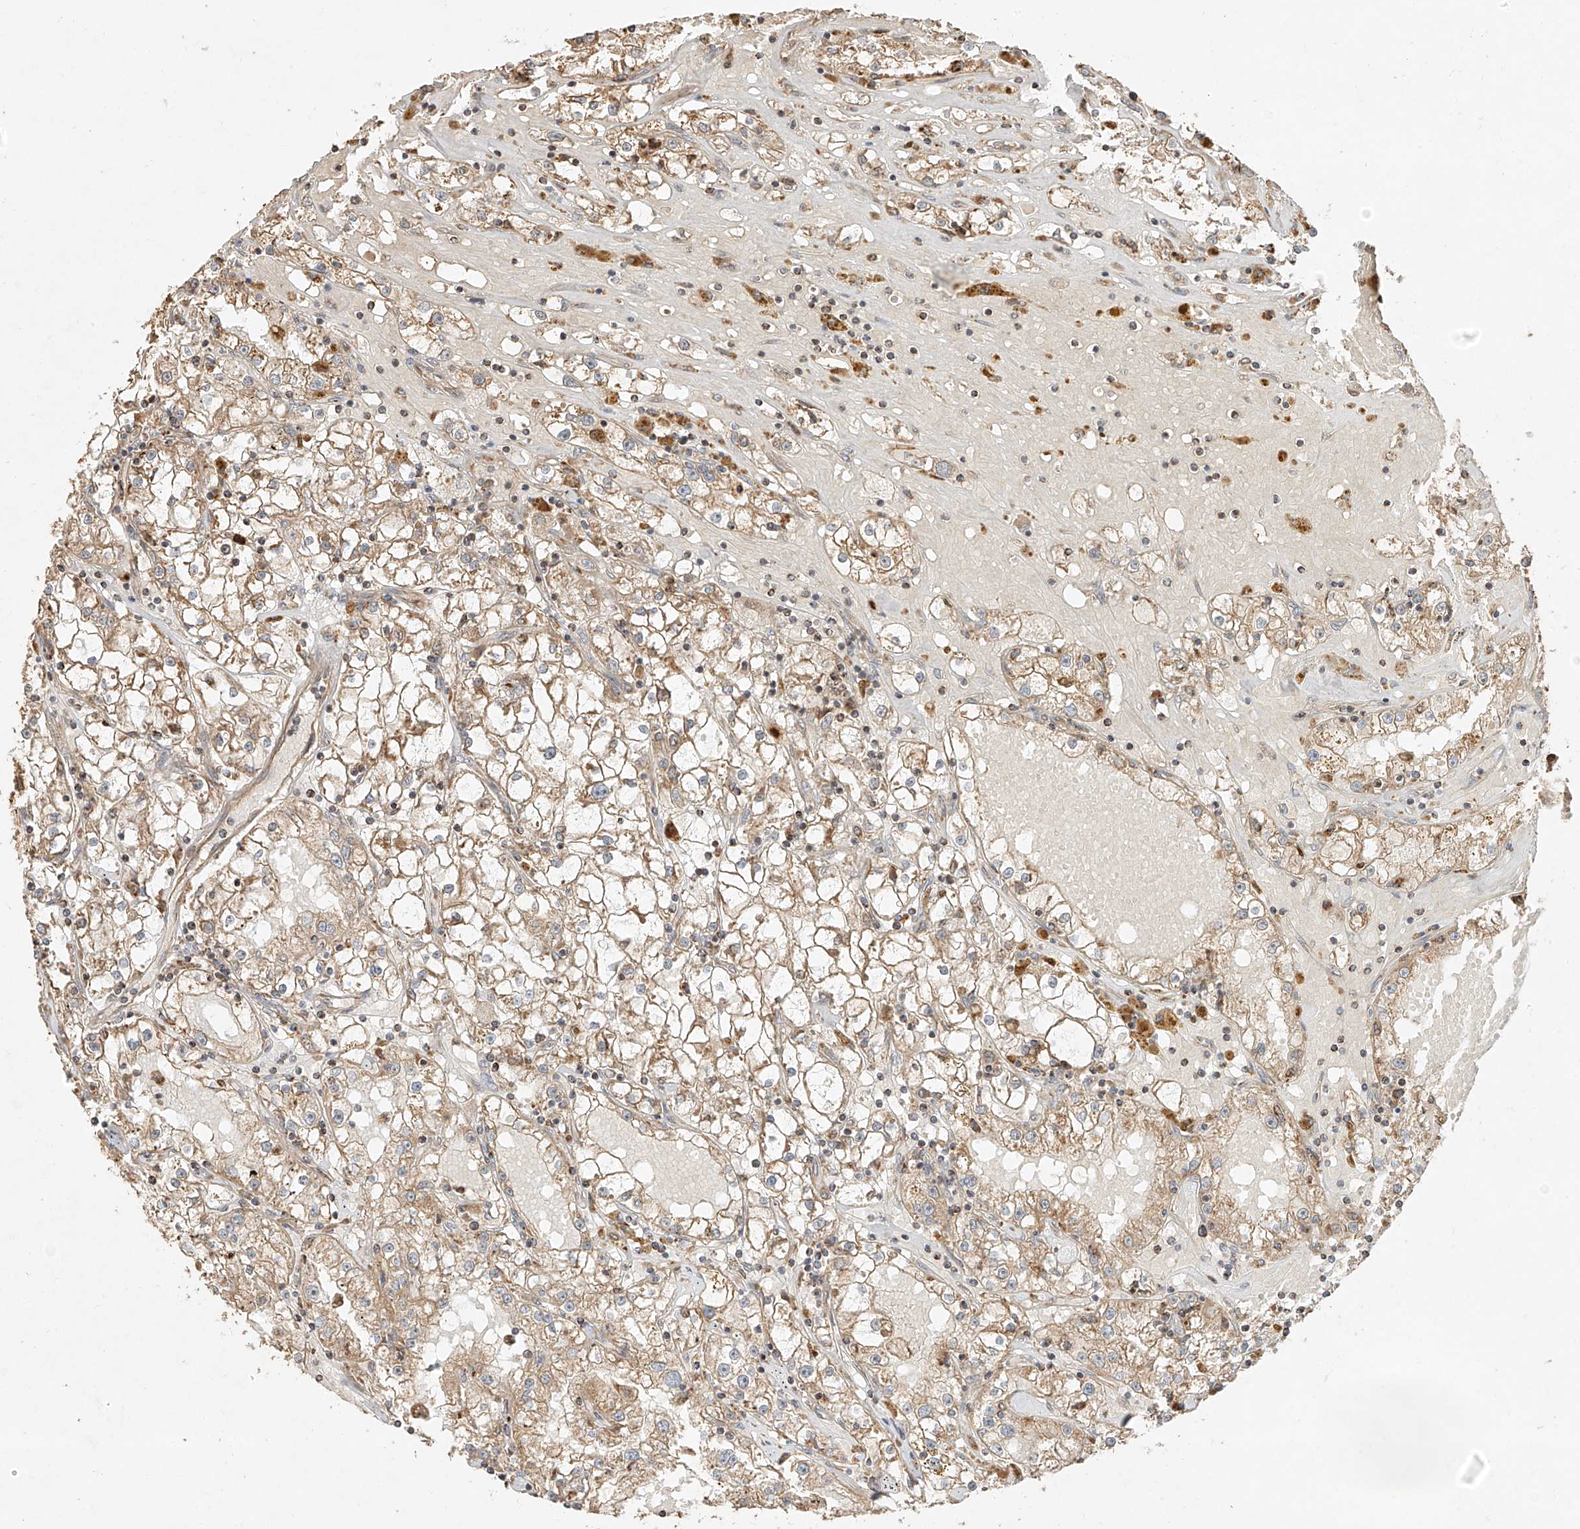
{"staining": {"intensity": "moderate", "quantity": ">75%", "location": "cytoplasmic/membranous"}, "tissue": "renal cancer", "cell_type": "Tumor cells", "image_type": "cancer", "snomed": [{"axis": "morphology", "description": "Adenocarcinoma, NOS"}, {"axis": "topography", "description": "Kidney"}], "caption": "DAB immunohistochemical staining of renal cancer (adenocarcinoma) exhibits moderate cytoplasmic/membranous protein staining in about >75% of tumor cells.", "gene": "EFNB1", "patient": {"sex": "male", "age": 56}}